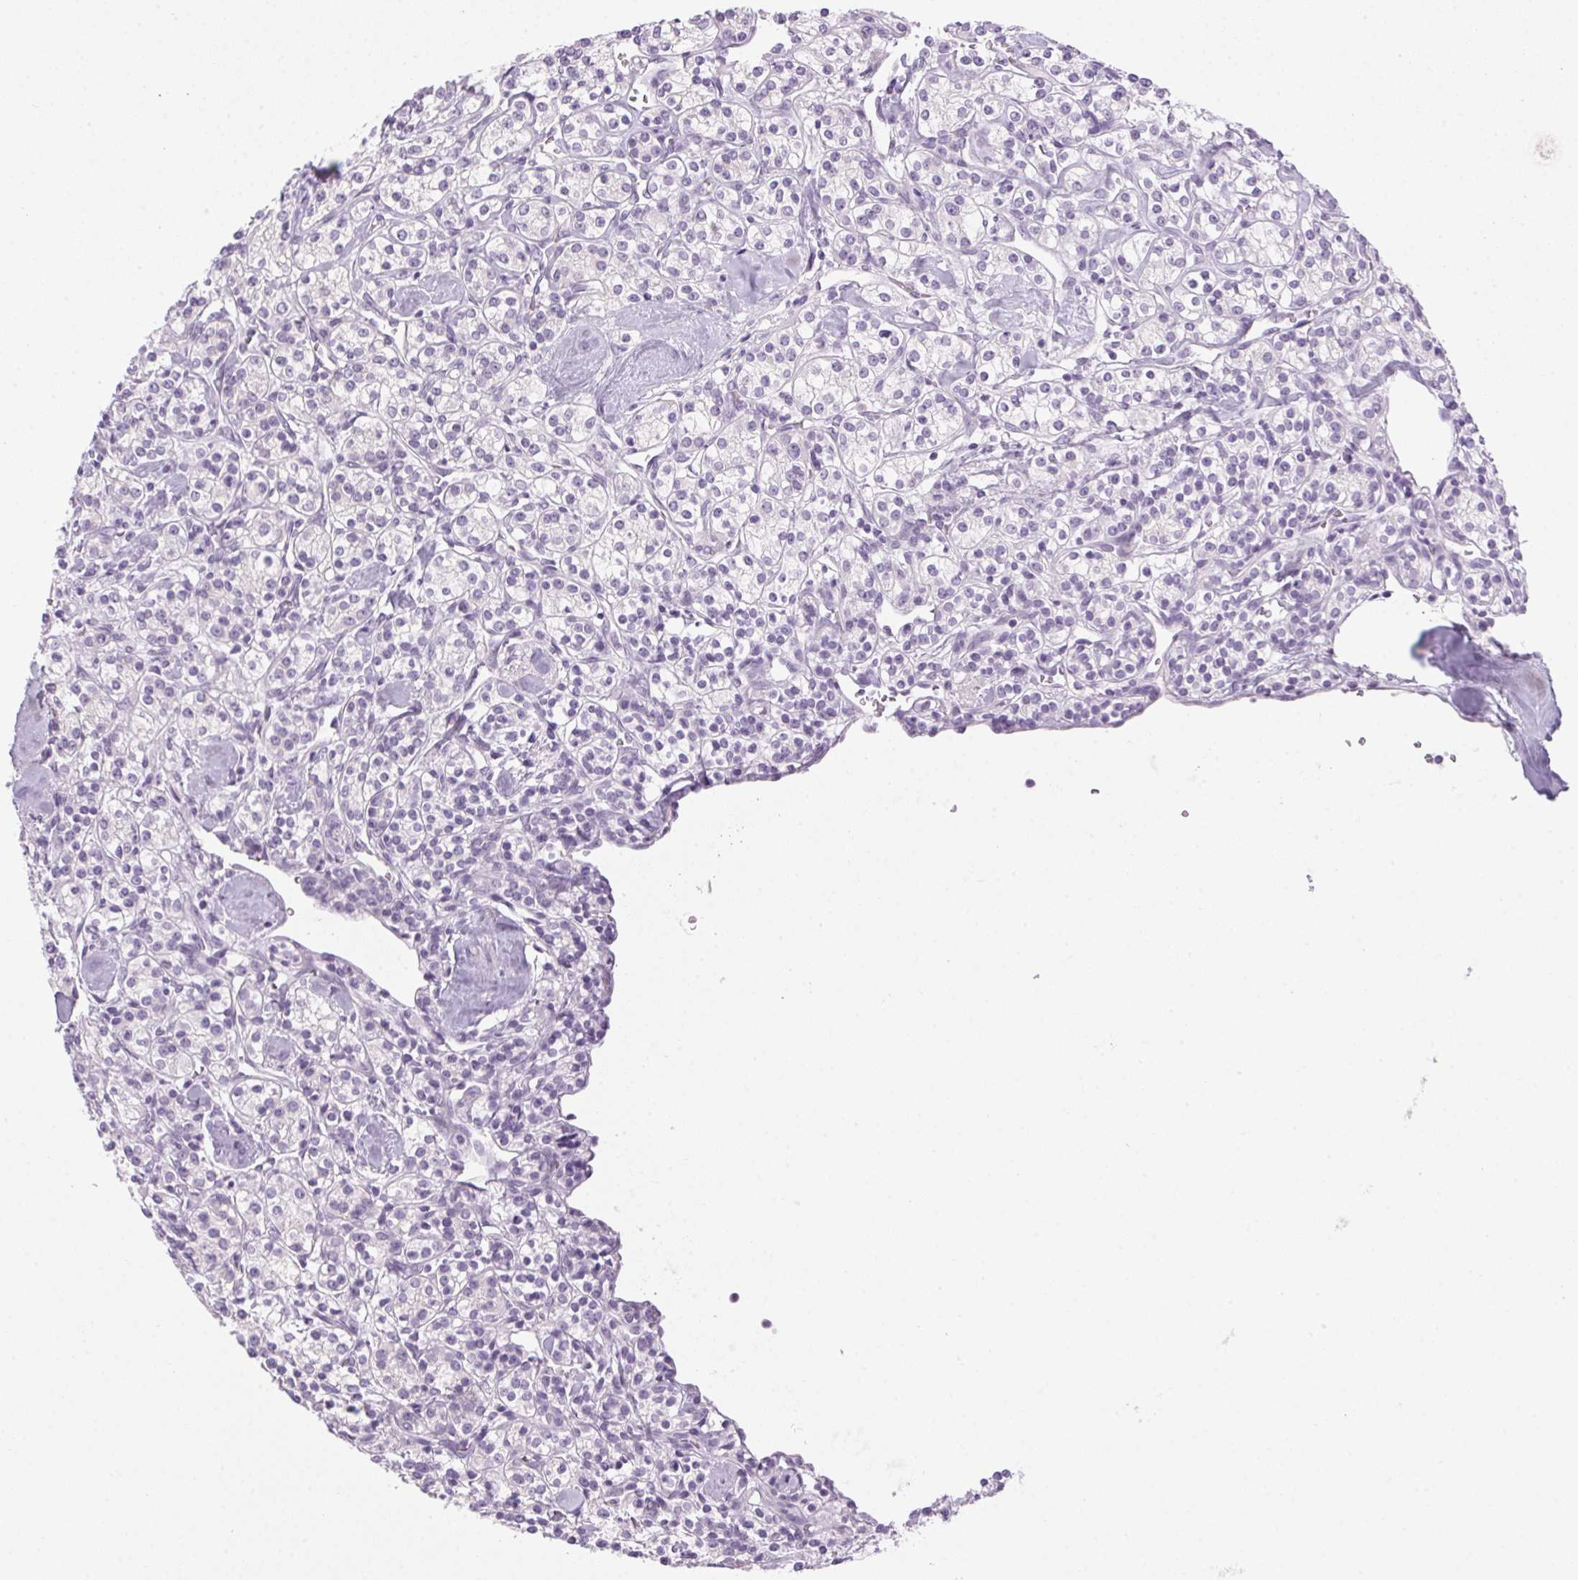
{"staining": {"intensity": "negative", "quantity": "none", "location": "none"}, "tissue": "renal cancer", "cell_type": "Tumor cells", "image_type": "cancer", "snomed": [{"axis": "morphology", "description": "Adenocarcinoma, NOS"}, {"axis": "topography", "description": "Kidney"}], "caption": "DAB (3,3'-diaminobenzidine) immunohistochemical staining of renal cancer displays no significant positivity in tumor cells.", "gene": "POPDC2", "patient": {"sex": "male", "age": 77}}